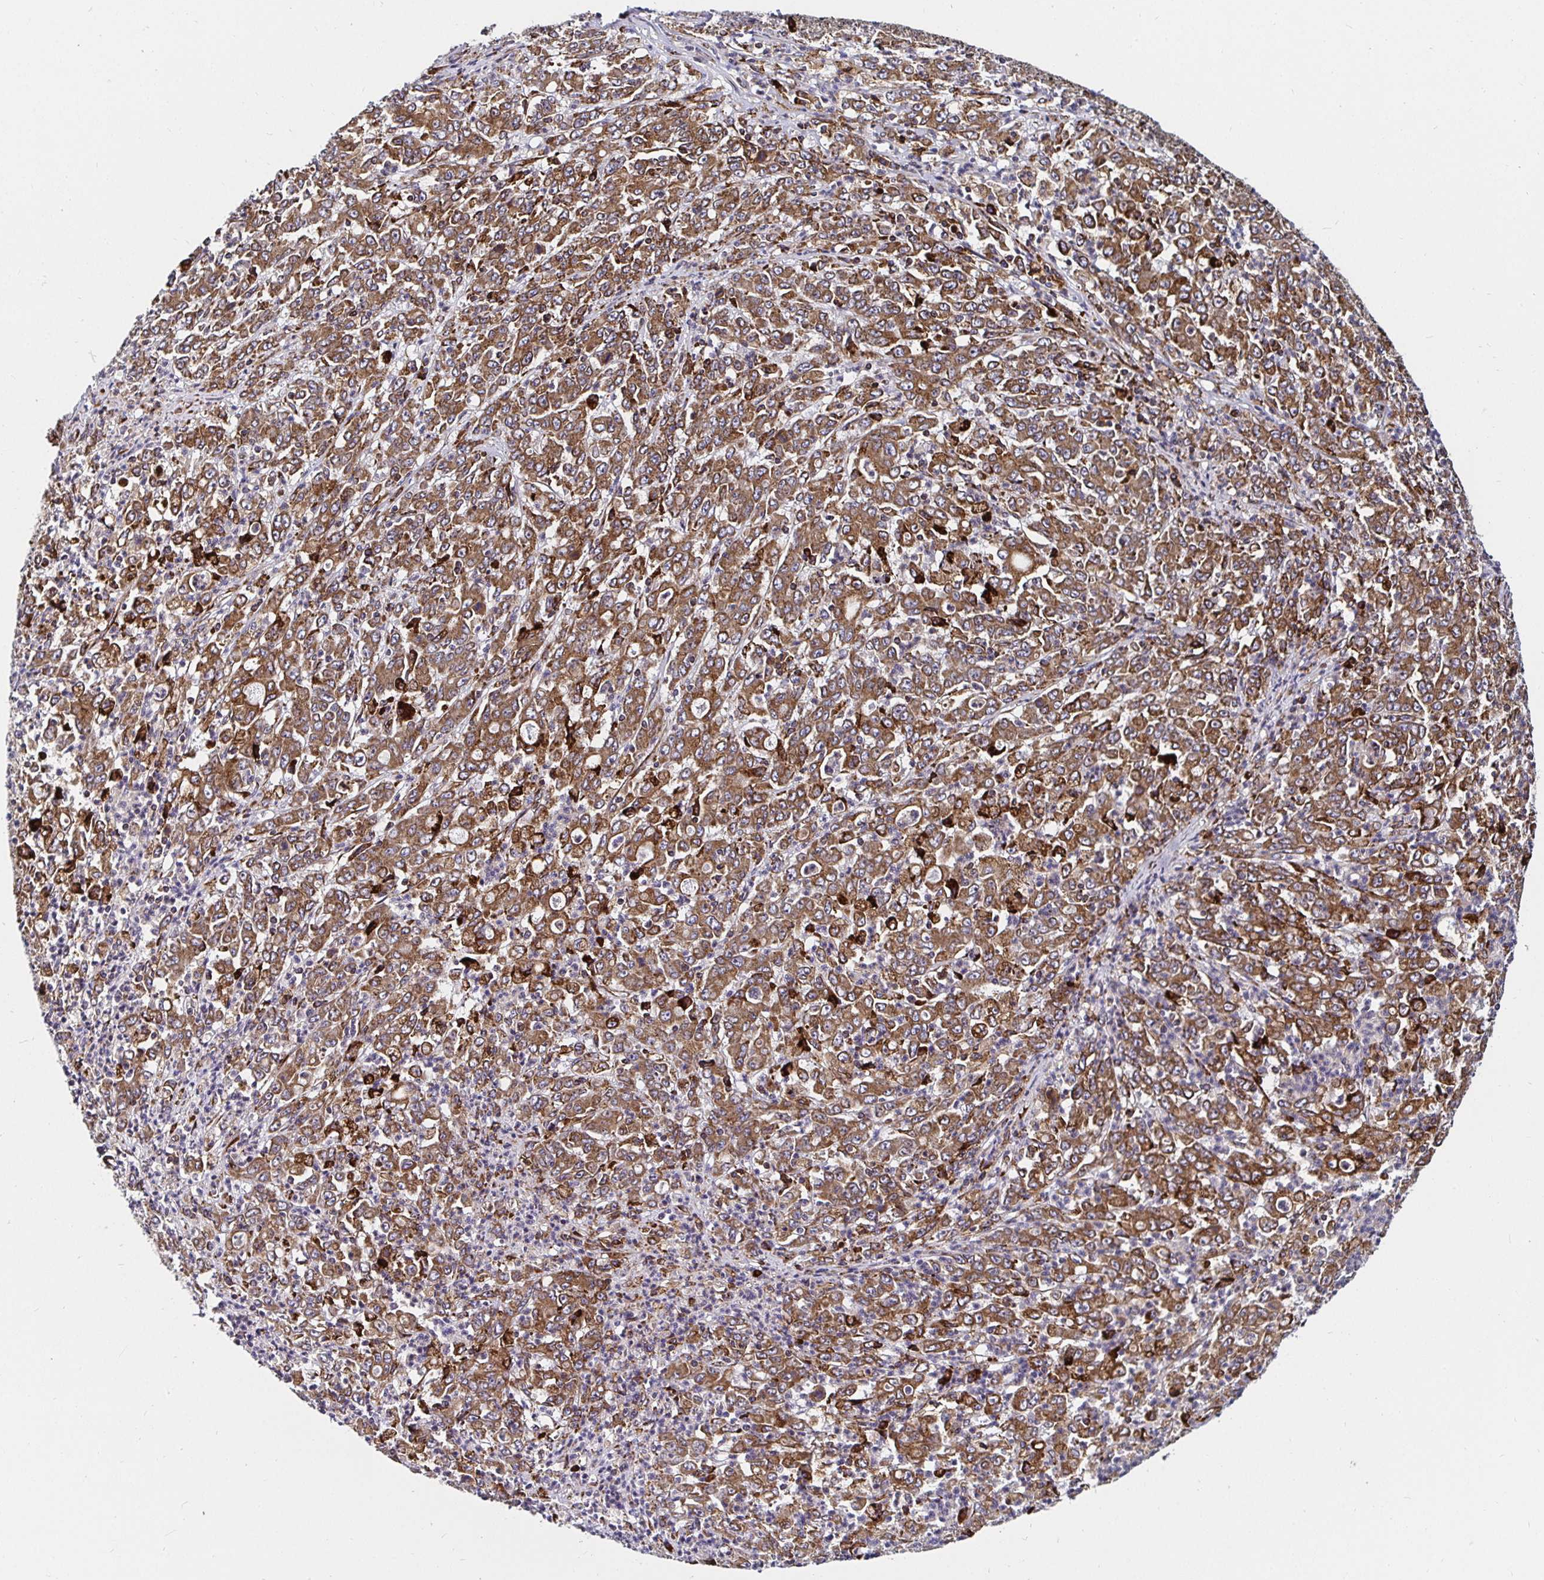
{"staining": {"intensity": "moderate", "quantity": ">75%", "location": "cytoplasmic/membranous"}, "tissue": "stomach cancer", "cell_type": "Tumor cells", "image_type": "cancer", "snomed": [{"axis": "morphology", "description": "Adenocarcinoma, NOS"}, {"axis": "topography", "description": "Stomach, lower"}], "caption": "Immunohistochemical staining of human stomach cancer demonstrates medium levels of moderate cytoplasmic/membranous protein expression in about >75% of tumor cells. (DAB (3,3'-diaminobenzidine) IHC, brown staining for protein, blue staining for nuclei).", "gene": "SMYD3", "patient": {"sex": "female", "age": 71}}